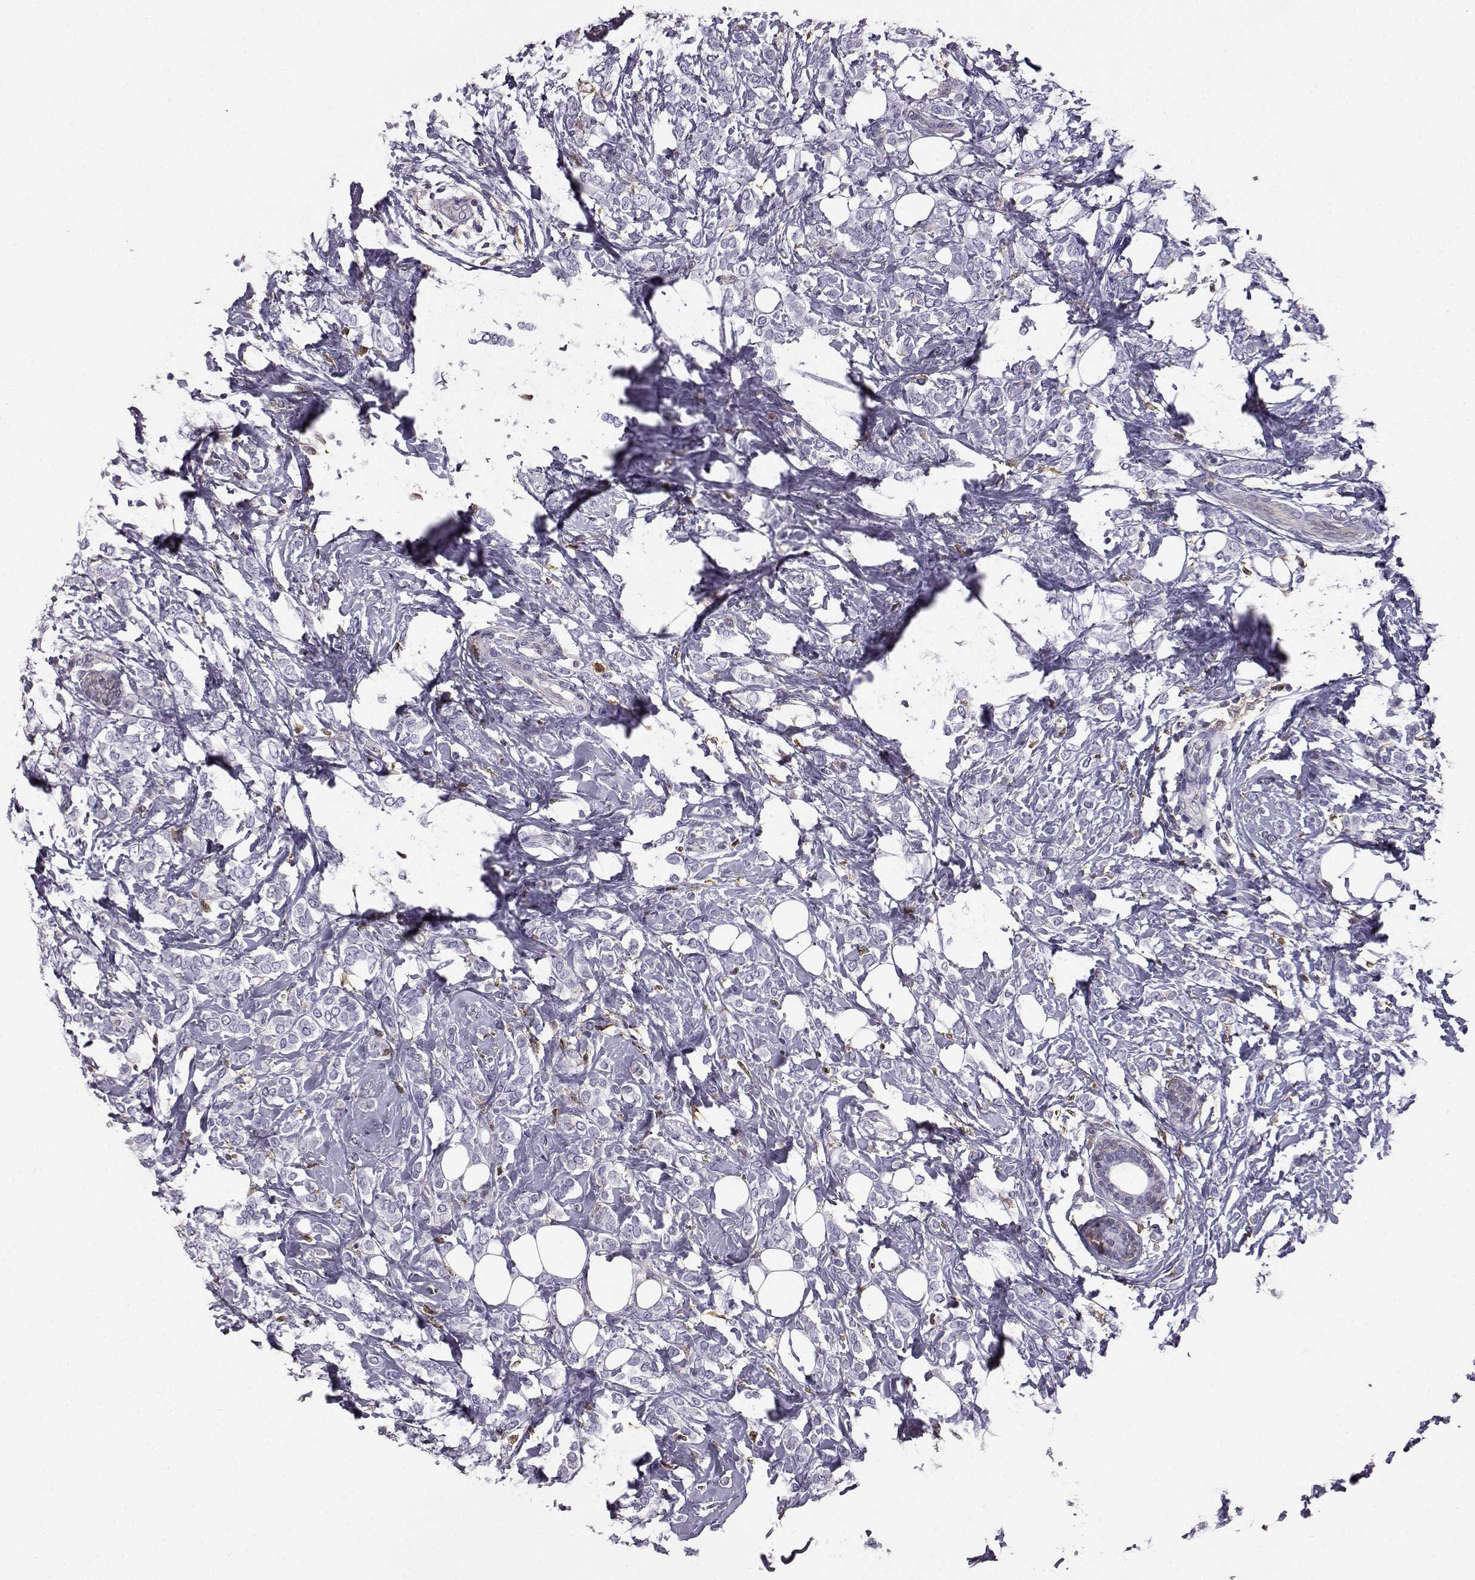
{"staining": {"intensity": "negative", "quantity": "none", "location": "none"}, "tissue": "breast cancer", "cell_type": "Tumor cells", "image_type": "cancer", "snomed": [{"axis": "morphology", "description": "Lobular carcinoma"}, {"axis": "topography", "description": "Breast"}], "caption": "Human breast lobular carcinoma stained for a protein using IHC displays no positivity in tumor cells.", "gene": "AKR1B1", "patient": {"sex": "female", "age": 49}}